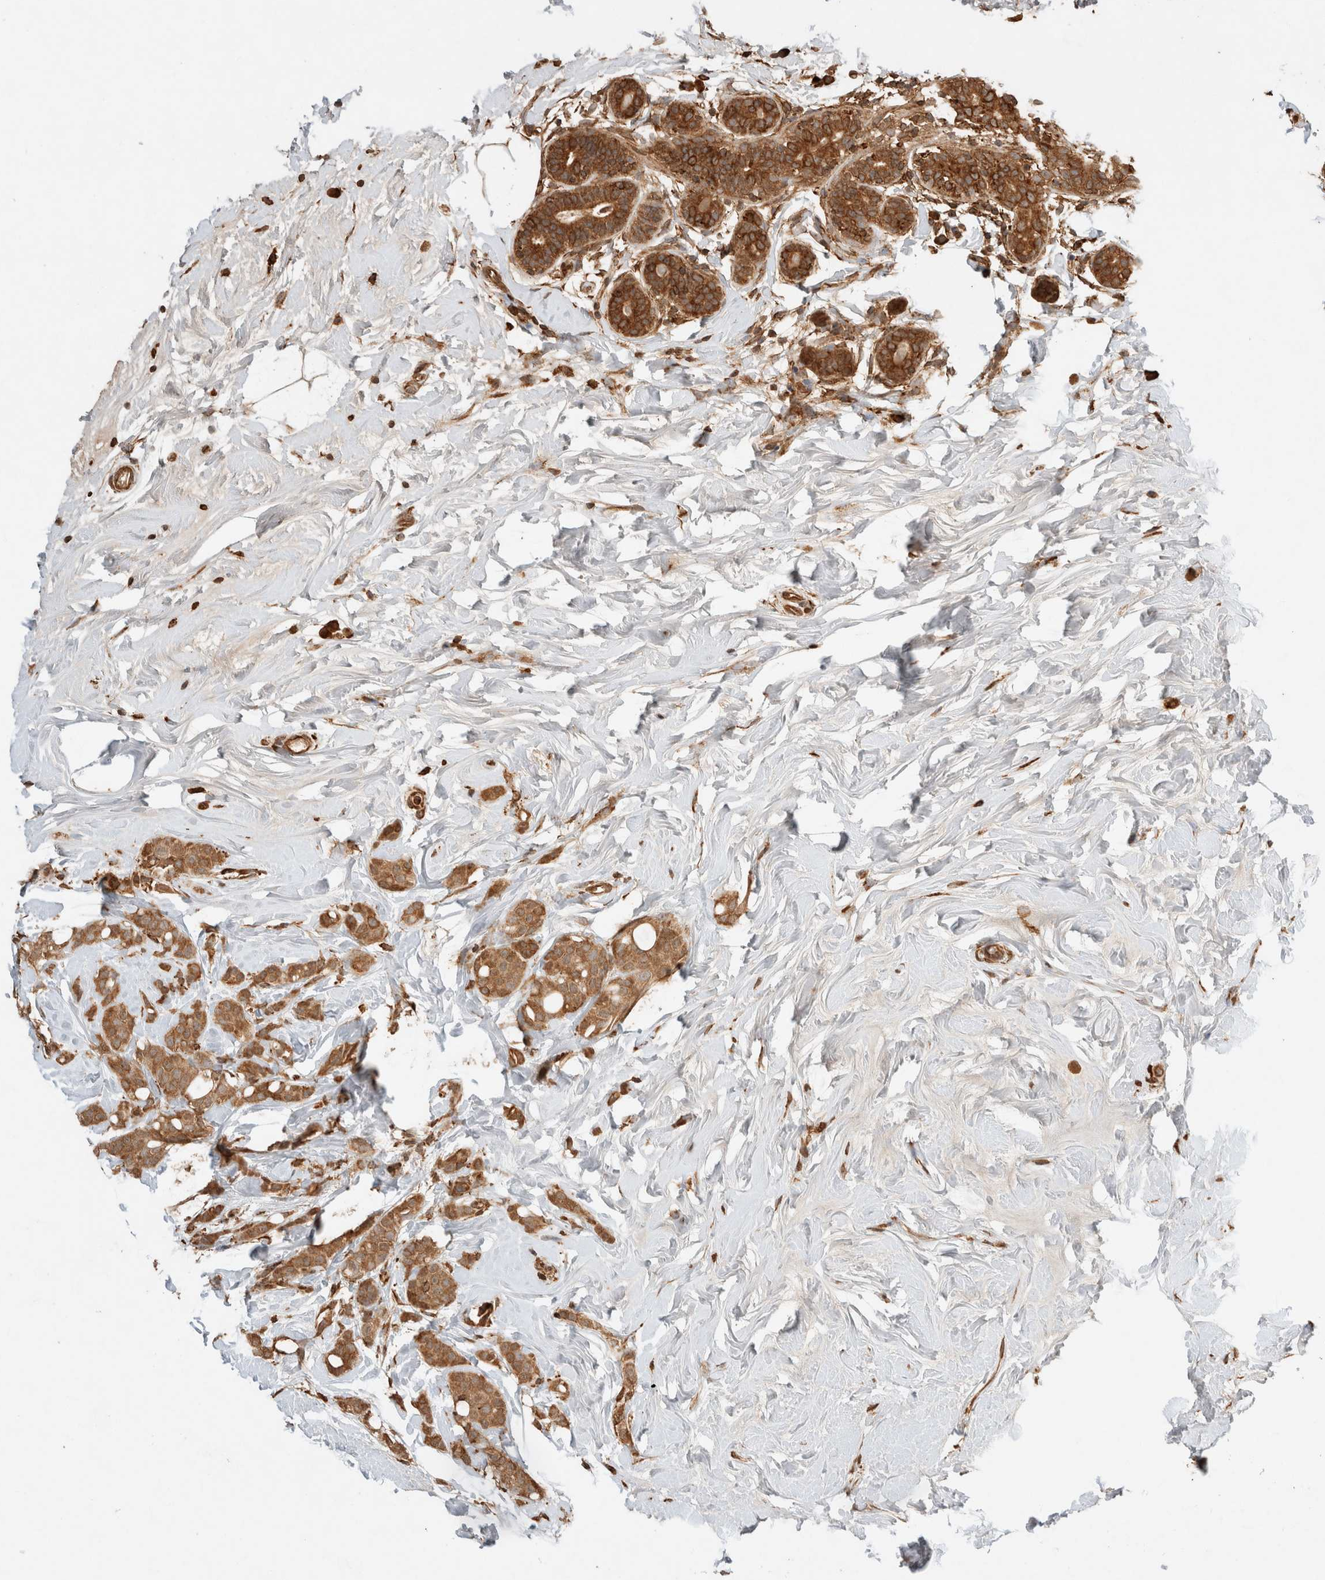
{"staining": {"intensity": "moderate", "quantity": ">75%", "location": "cytoplasmic/membranous"}, "tissue": "breast cancer", "cell_type": "Tumor cells", "image_type": "cancer", "snomed": [{"axis": "morphology", "description": "Lobular carcinoma, in situ"}, {"axis": "morphology", "description": "Lobular carcinoma"}, {"axis": "topography", "description": "Breast"}], "caption": "Immunohistochemical staining of human breast cancer (lobular carcinoma in situ) displays moderate cytoplasmic/membranous protein expression in about >75% of tumor cells. (brown staining indicates protein expression, while blue staining denotes nuclei).", "gene": "ERAP1", "patient": {"sex": "female", "age": 41}}